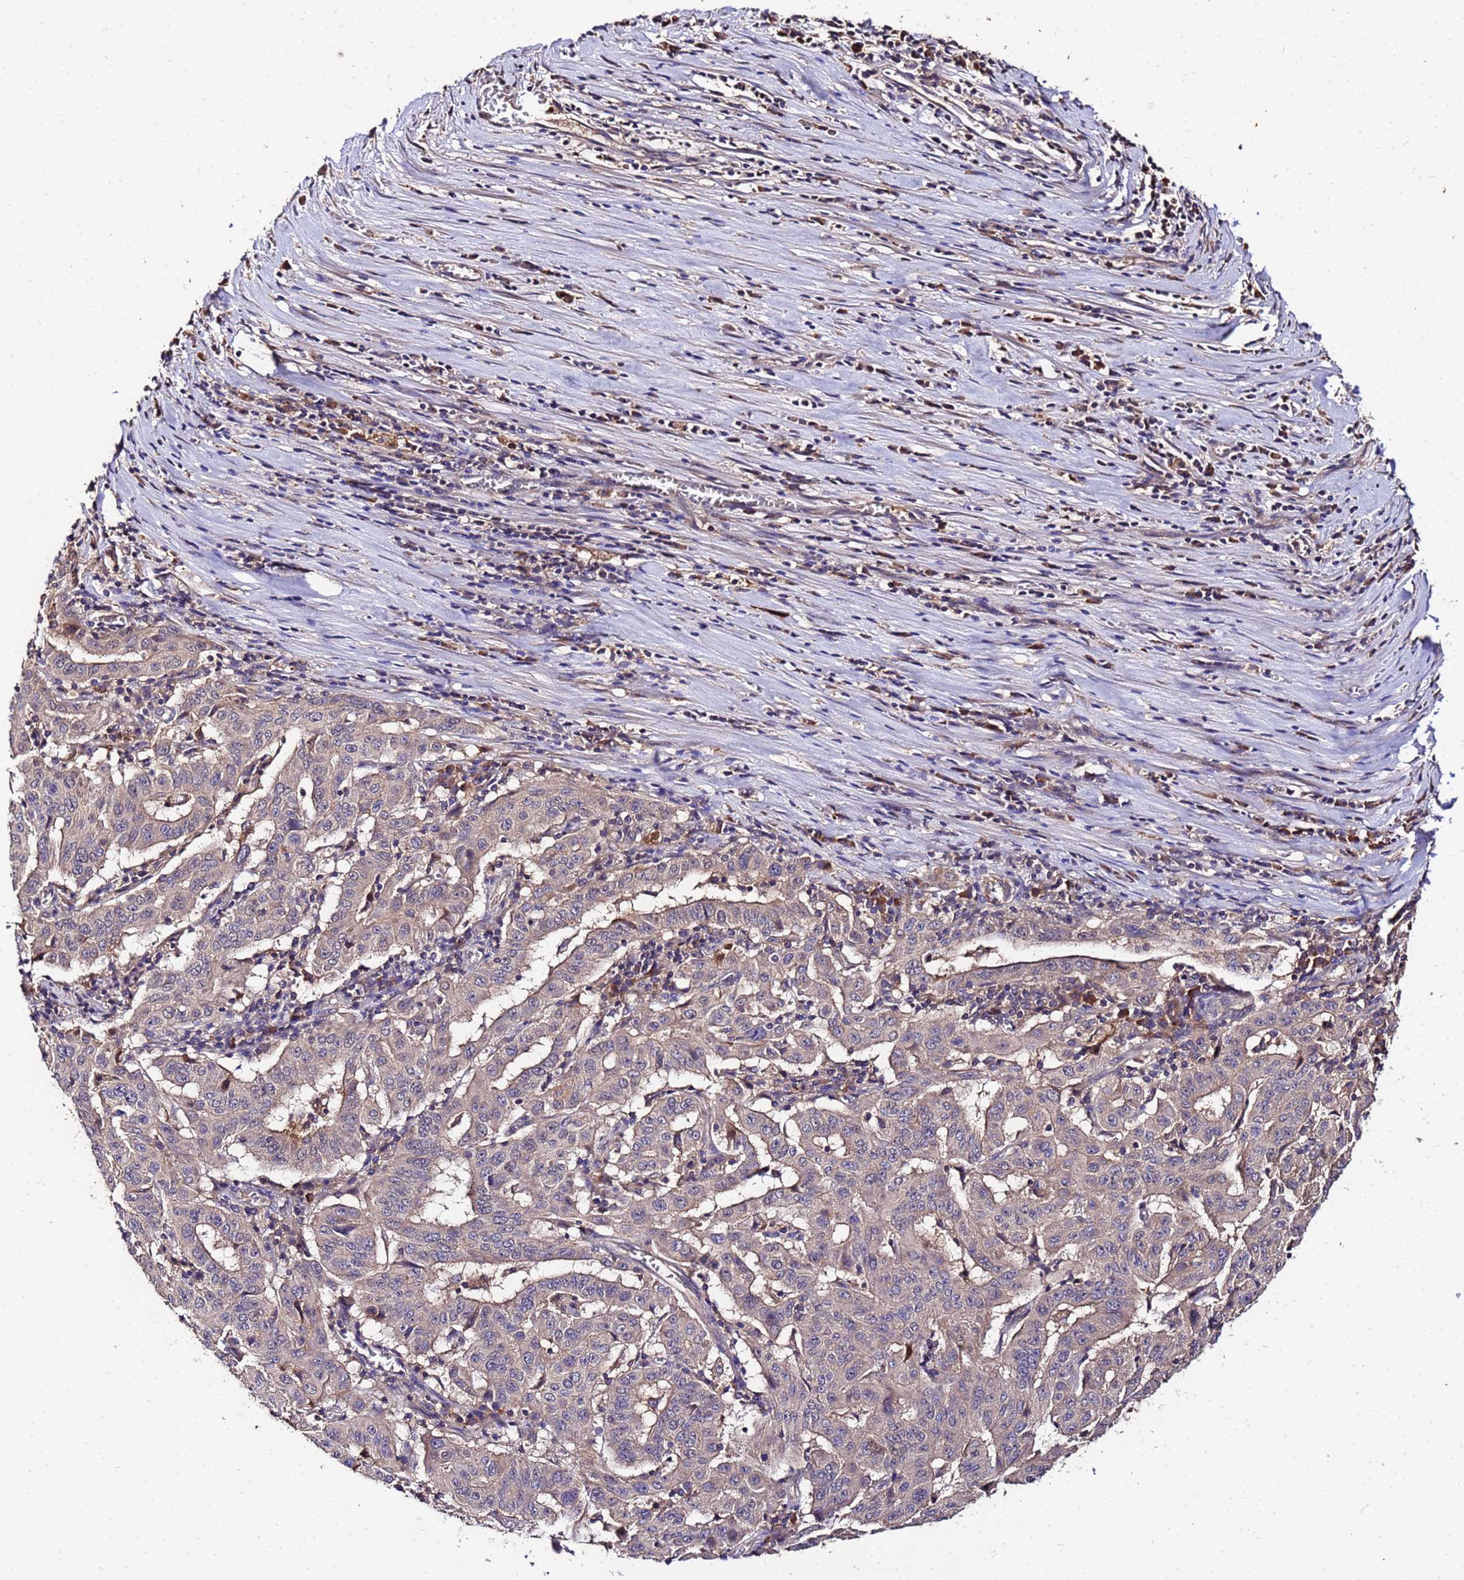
{"staining": {"intensity": "negative", "quantity": "none", "location": "none"}, "tissue": "pancreatic cancer", "cell_type": "Tumor cells", "image_type": "cancer", "snomed": [{"axis": "morphology", "description": "Adenocarcinoma, NOS"}, {"axis": "topography", "description": "Pancreas"}], "caption": "Protein analysis of adenocarcinoma (pancreatic) displays no significant staining in tumor cells.", "gene": "MTERF1", "patient": {"sex": "male", "age": 63}}